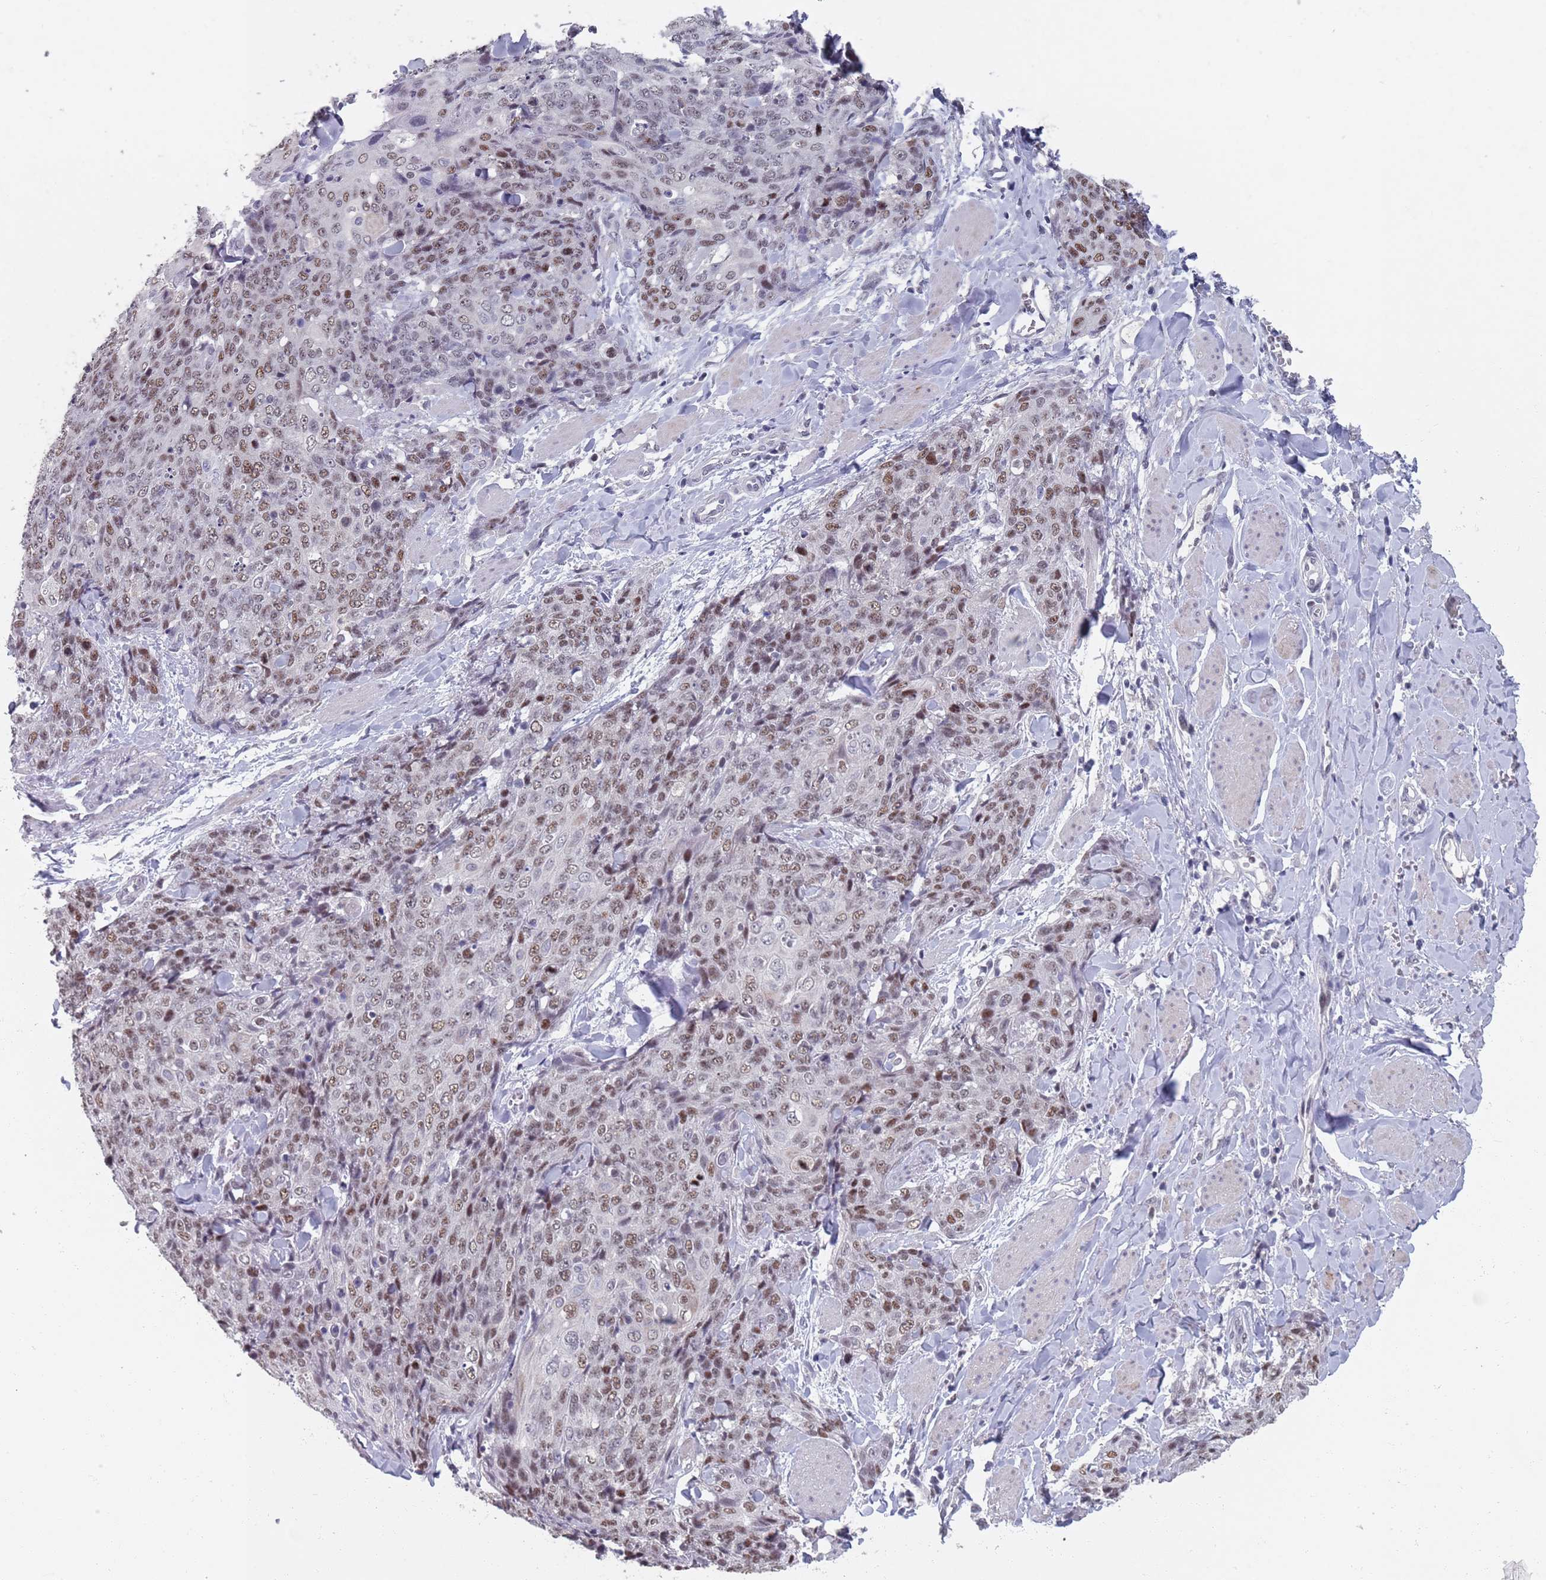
{"staining": {"intensity": "moderate", "quantity": "25%-75%", "location": "nuclear"}, "tissue": "skin cancer", "cell_type": "Tumor cells", "image_type": "cancer", "snomed": [{"axis": "morphology", "description": "Squamous cell carcinoma, NOS"}, {"axis": "topography", "description": "Skin"}, {"axis": "topography", "description": "Vulva"}], "caption": "Protein expression analysis of squamous cell carcinoma (skin) demonstrates moderate nuclear positivity in approximately 25%-75% of tumor cells.", "gene": "SAMD1", "patient": {"sex": "female", "age": 85}}